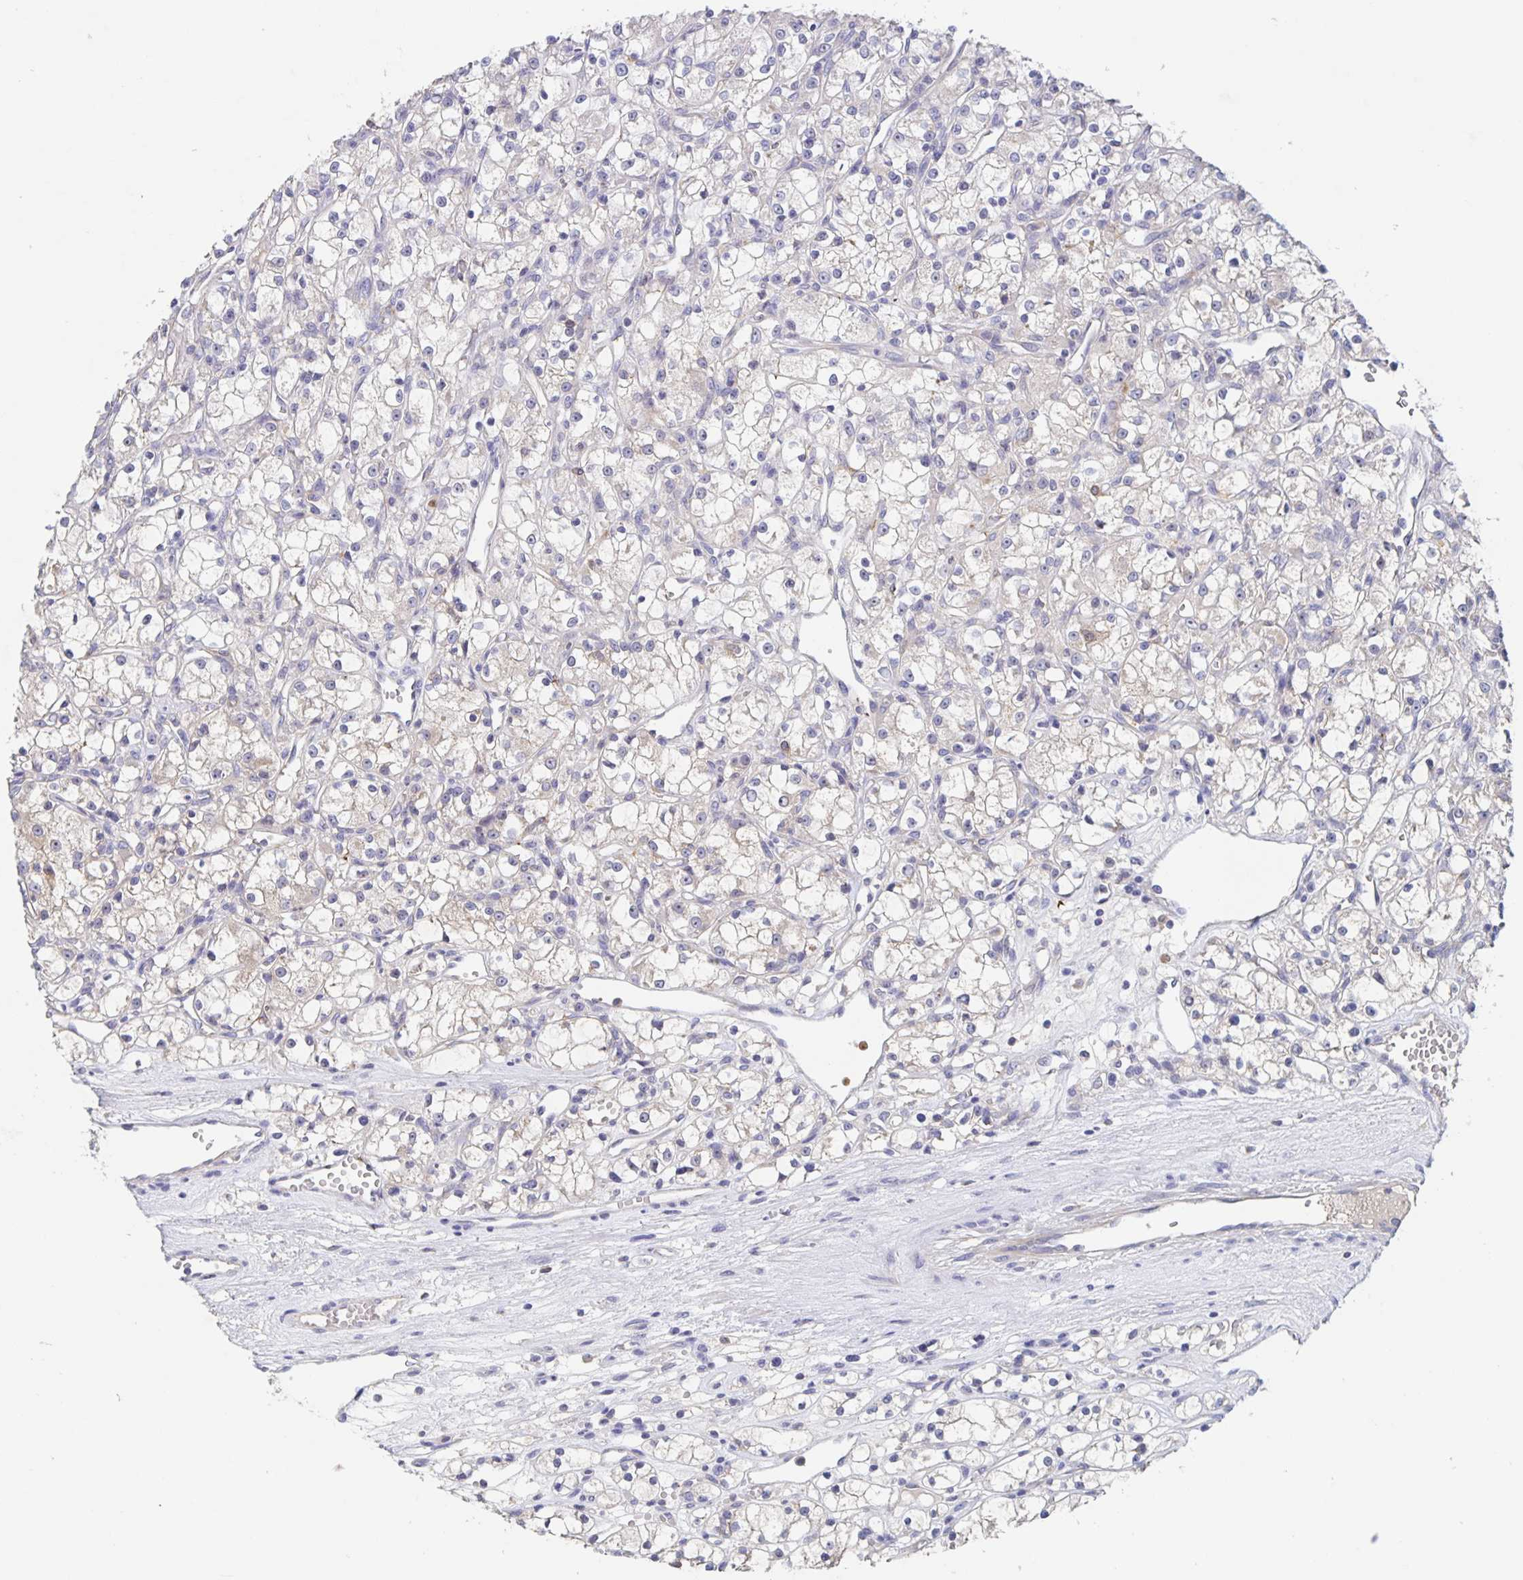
{"staining": {"intensity": "negative", "quantity": "none", "location": "none"}, "tissue": "renal cancer", "cell_type": "Tumor cells", "image_type": "cancer", "snomed": [{"axis": "morphology", "description": "Adenocarcinoma, NOS"}, {"axis": "topography", "description": "Kidney"}], "caption": "High magnification brightfield microscopy of adenocarcinoma (renal) stained with DAB (3,3'-diaminobenzidine) (brown) and counterstained with hematoxylin (blue): tumor cells show no significant staining.", "gene": "CDC42BPG", "patient": {"sex": "female", "age": 59}}